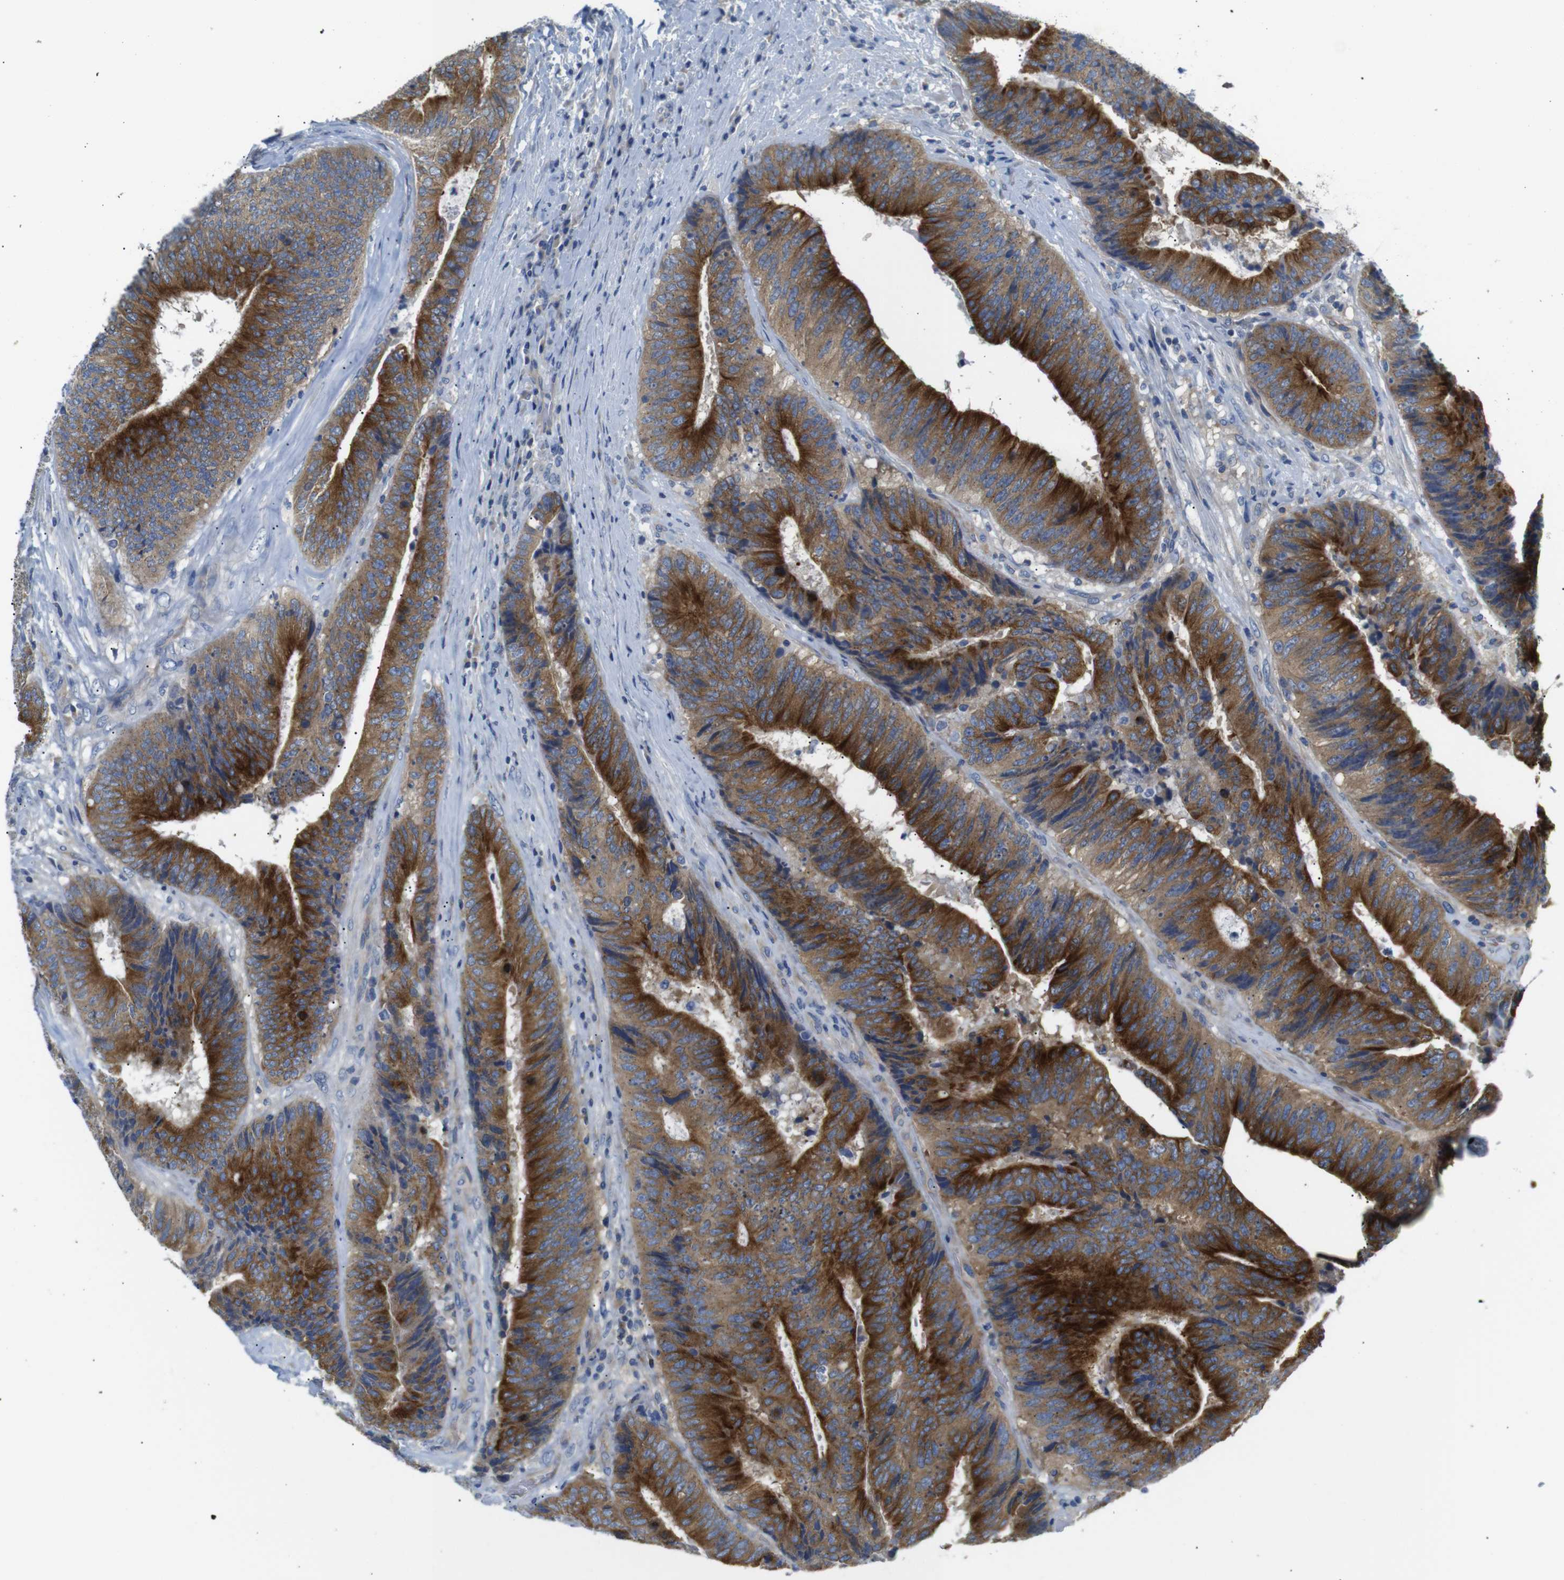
{"staining": {"intensity": "strong", "quantity": ">75%", "location": "cytoplasmic/membranous"}, "tissue": "colorectal cancer", "cell_type": "Tumor cells", "image_type": "cancer", "snomed": [{"axis": "morphology", "description": "Adenocarcinoma, NOS"}, {"axis": "topography", "description": "Rectum"}], "caption": "High-power microscopy captured an IHC photomicrograph of colorectal adenocarcinoma, revealing strong cytoplasmic/membranous expression in about >75% of tumor cells. (DAB (3,3'-diaminobenzidine) = brown stain, brightfield microscopy at high magnification).", "gene": "DCP1A", "patient": {"sex": "male", "age": 72}}